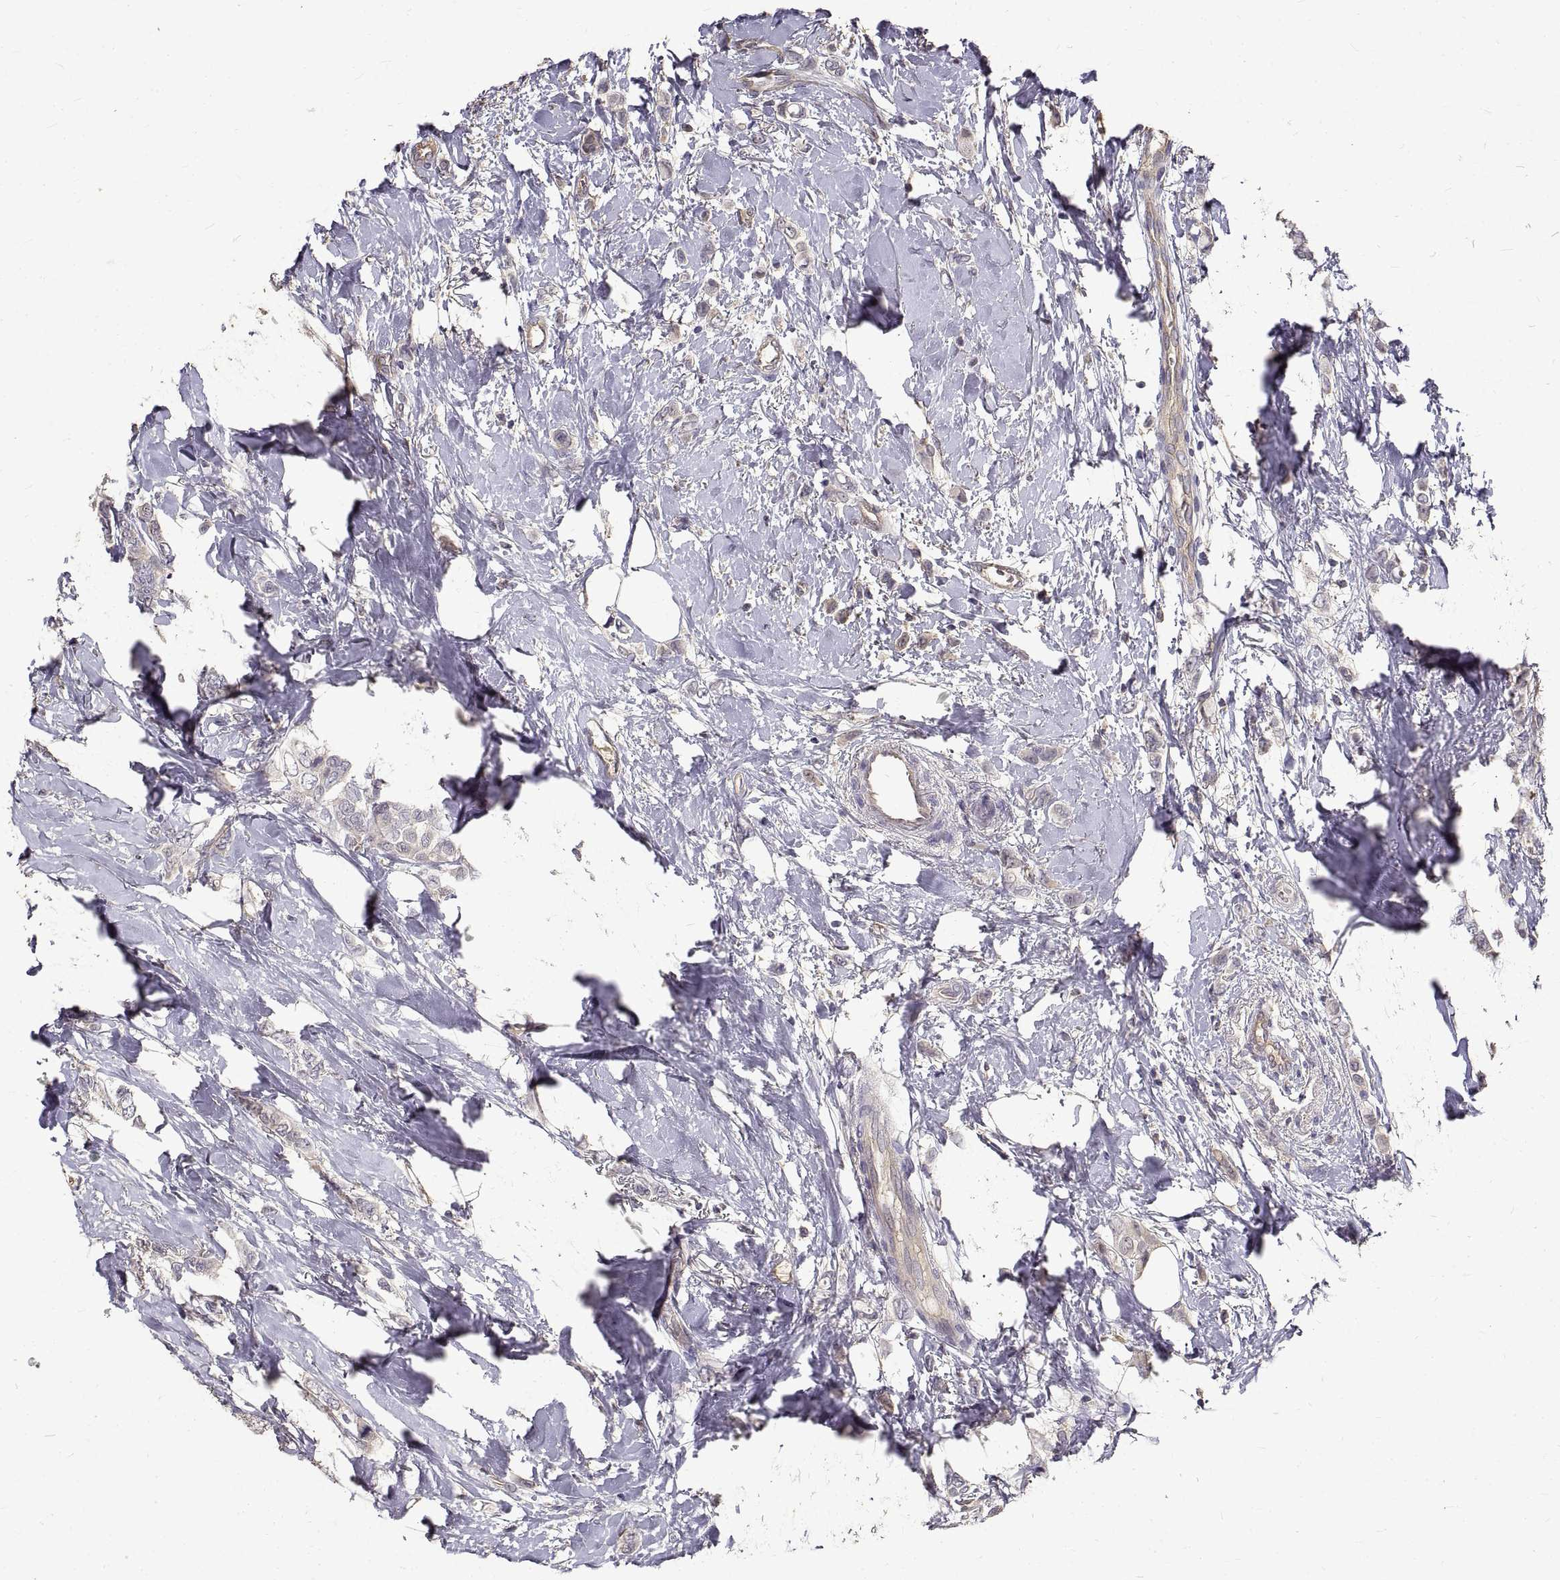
{"staining": {"intensity": "negative", "quantity": "none", "location": "none"}, "tissue": "breast cancer", "cell_type": "Tumor cells", "image_type": "cancer", "snomed": [{"axis": "morphology", "description": "Lobular carcinoma"}, {"axis": "topography", "description": "Breast"}], "caption": "Human breast cancer stained for a protein using IHC displays no expression in tumor cells.", "gene": "PEA15", "patient": {"sex": "female", "age": 66}}